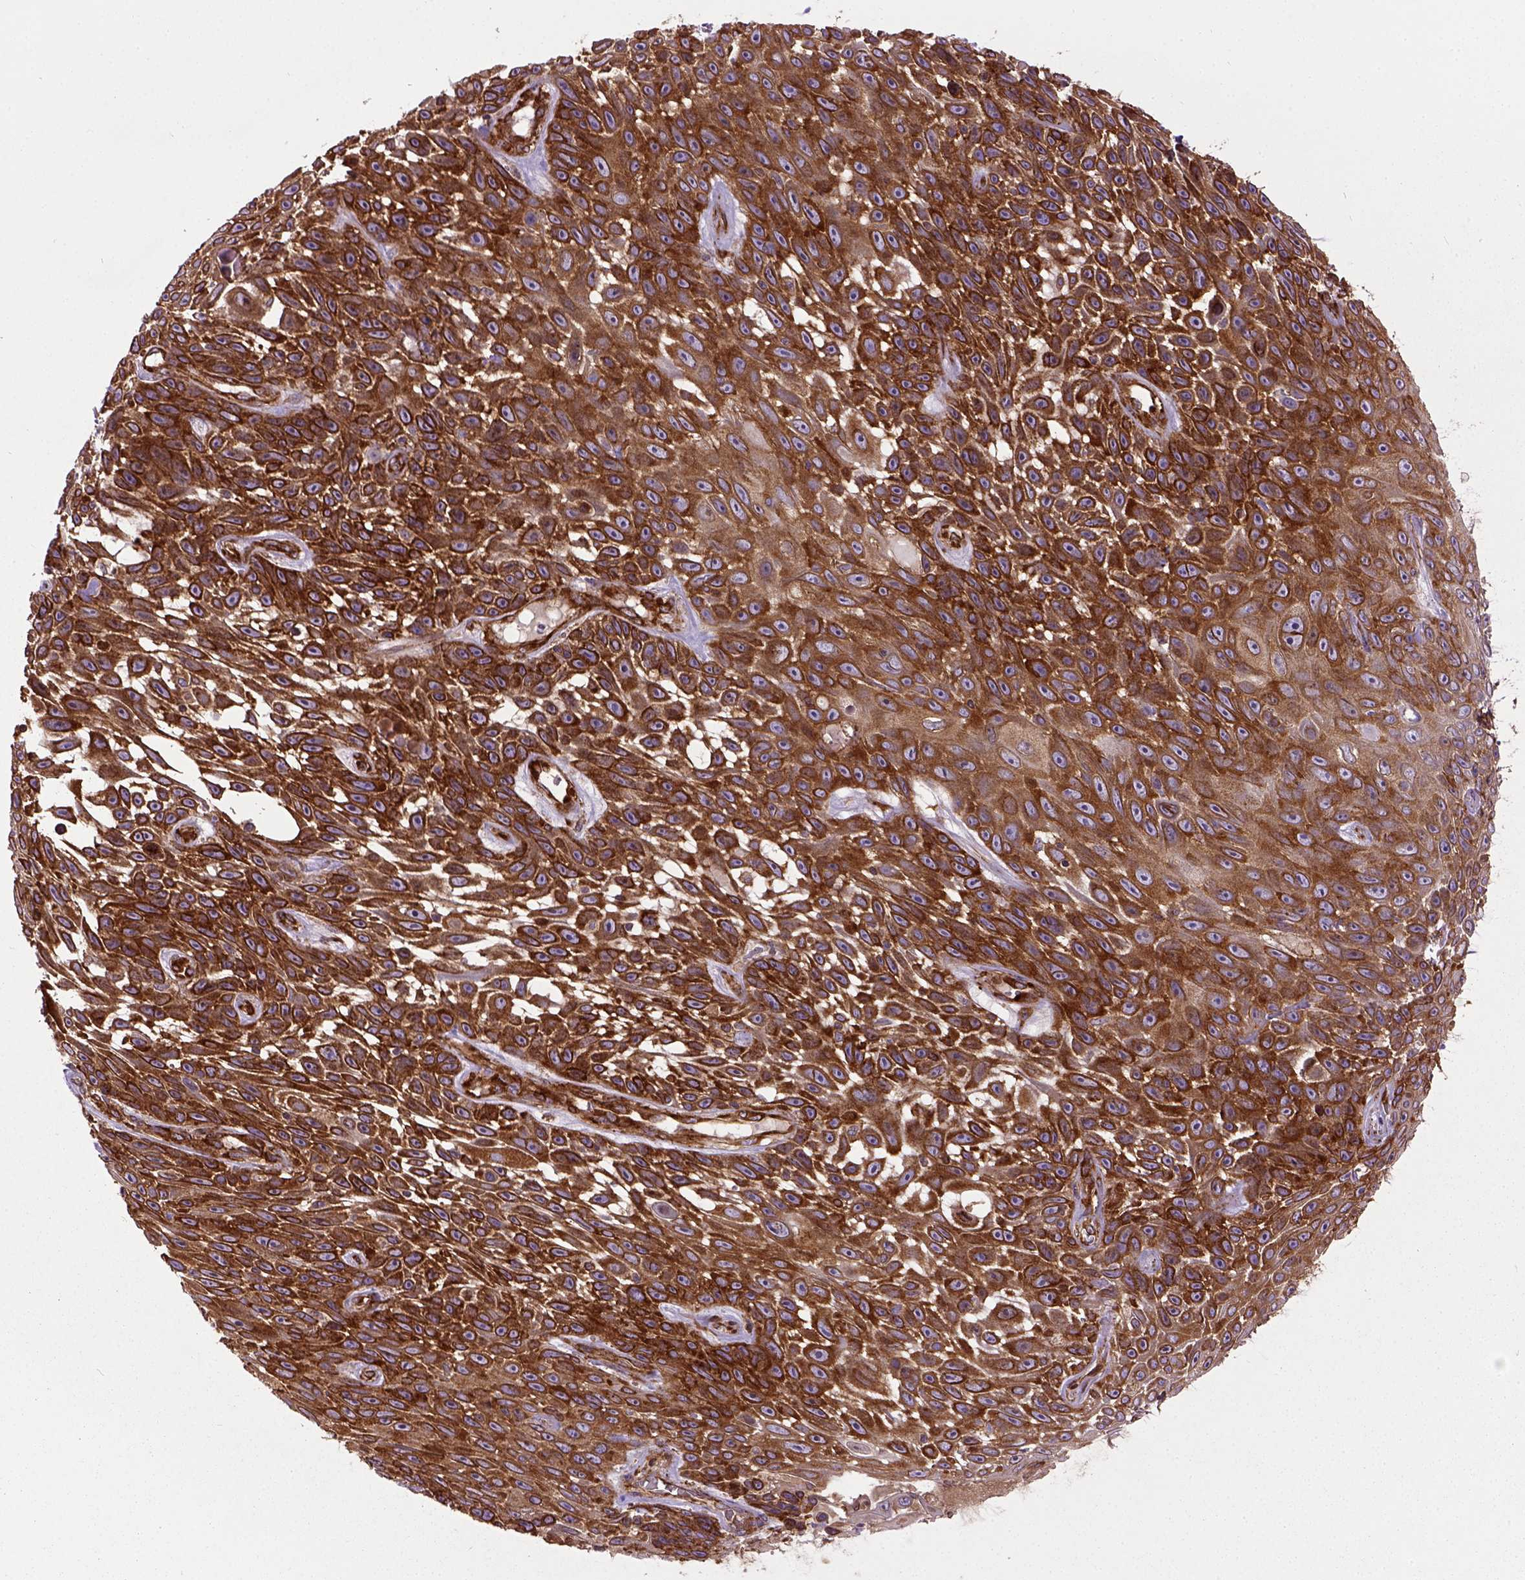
{"staining": {"intensity": "strong", "quantity": ">75%", "location": "cytoplasmic/membranous"}, "tissue": "skin cancer", "cell_type": "Tumor cells", "image_type": "cancer", "snomed": [{"axis": "morphology", "description": "Squamous cell carcinoma, NOS"}, {"axis": "topography", "description": "Skin"}], "caption": "IHC (DAB (3,3'-diaminobenzidine)) staining of human skin cancer reveals strong cytoplasmic/membranous protein positivity in about >75% of tumor cells.", "gene": "CAPRIN1", "patient": {"sex": "male", "age": 82}}